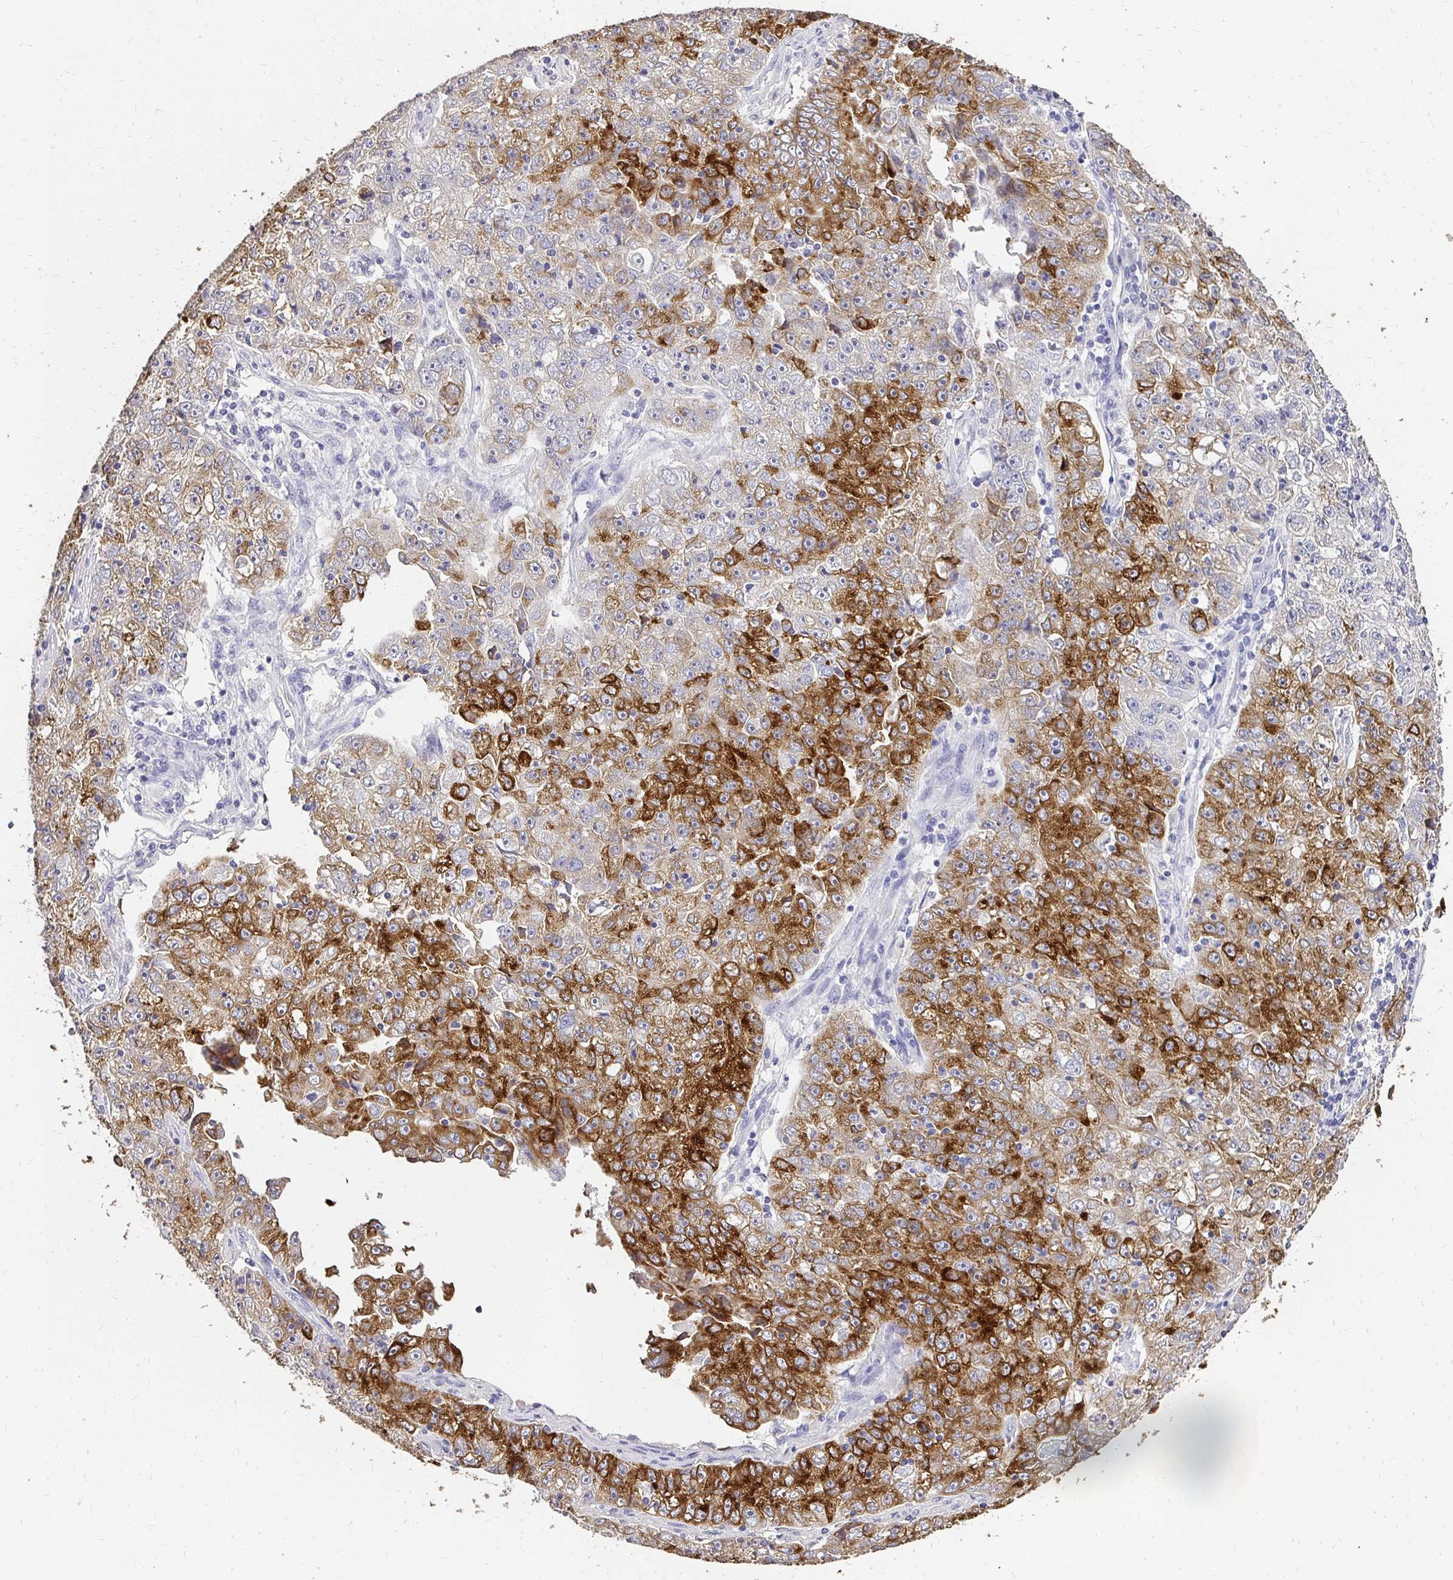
{"staining": {"intensity": "strong", "quantity": "25%-75%", "location": "cytoplasmic/membranous"}, "tissue": "lung cancer", "cell_type": "Tumor cells", "image_type": "cancer", "snomed": [{"axis": "morphology", "description": "Normal morphology"}, {"axis": "morphology", "description": "Adenocarcinoma, NOS"}, {"axis": "topography", "description": "Lymph node"}, {"axis": "topography", "description": "Lung"}], "caption": "High-magnification brightfield microscopy of lung cancer (adenocarcinoma) stained with DAB (brown) and counterstained with hematoxylin (blue). tumor cells exhibit strong cytoplasmic/membranous positivity is appreciated in approximately25%-75% of cells.", "gene": "UGT1A6", "patient": {"sex": "female", "age": 57}}